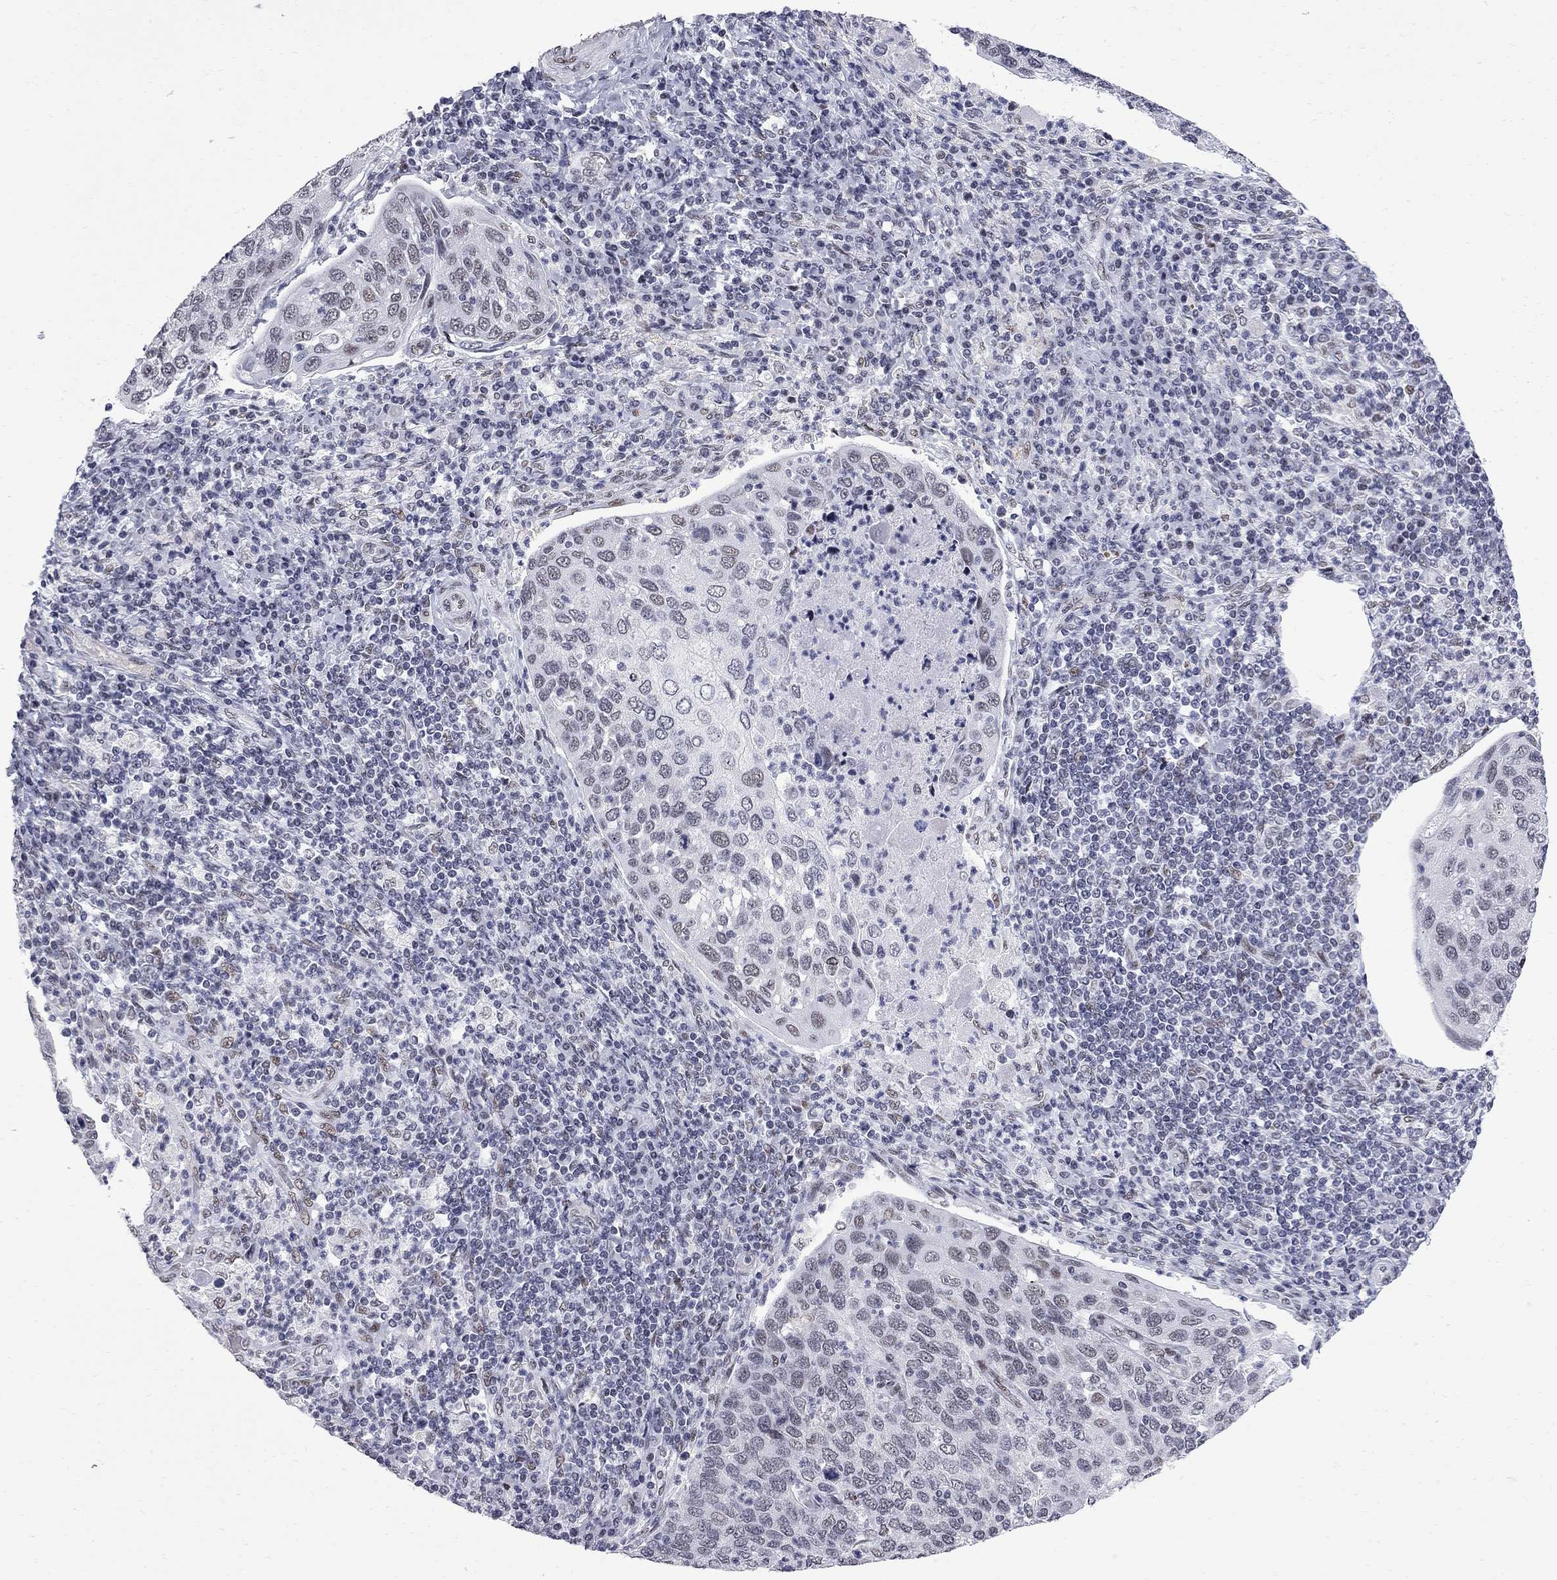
{"staining": {"intensity": "negative", "quantity": "none", "location": "none"}, "tissue": "cervical cancer", "cell_type": "Tumor cells", "image_type": "cancer", "snomed": [{"axis": "morphology", "description": "Squamous cell carcinoma, NOS"}, {"axis": "topography", "description": "Cervix"}], "caption": "Immunohistochemistry micrograph of neoplastic tissue: human cervical cancer (squamous cell carcinoma) stained with DAB (3,3'-diaminobenzidine) demonstrates no significant protein staining in tumor cells.", "gene": "ZBTB47", "patient": {"sex": "female", "age": 54}}